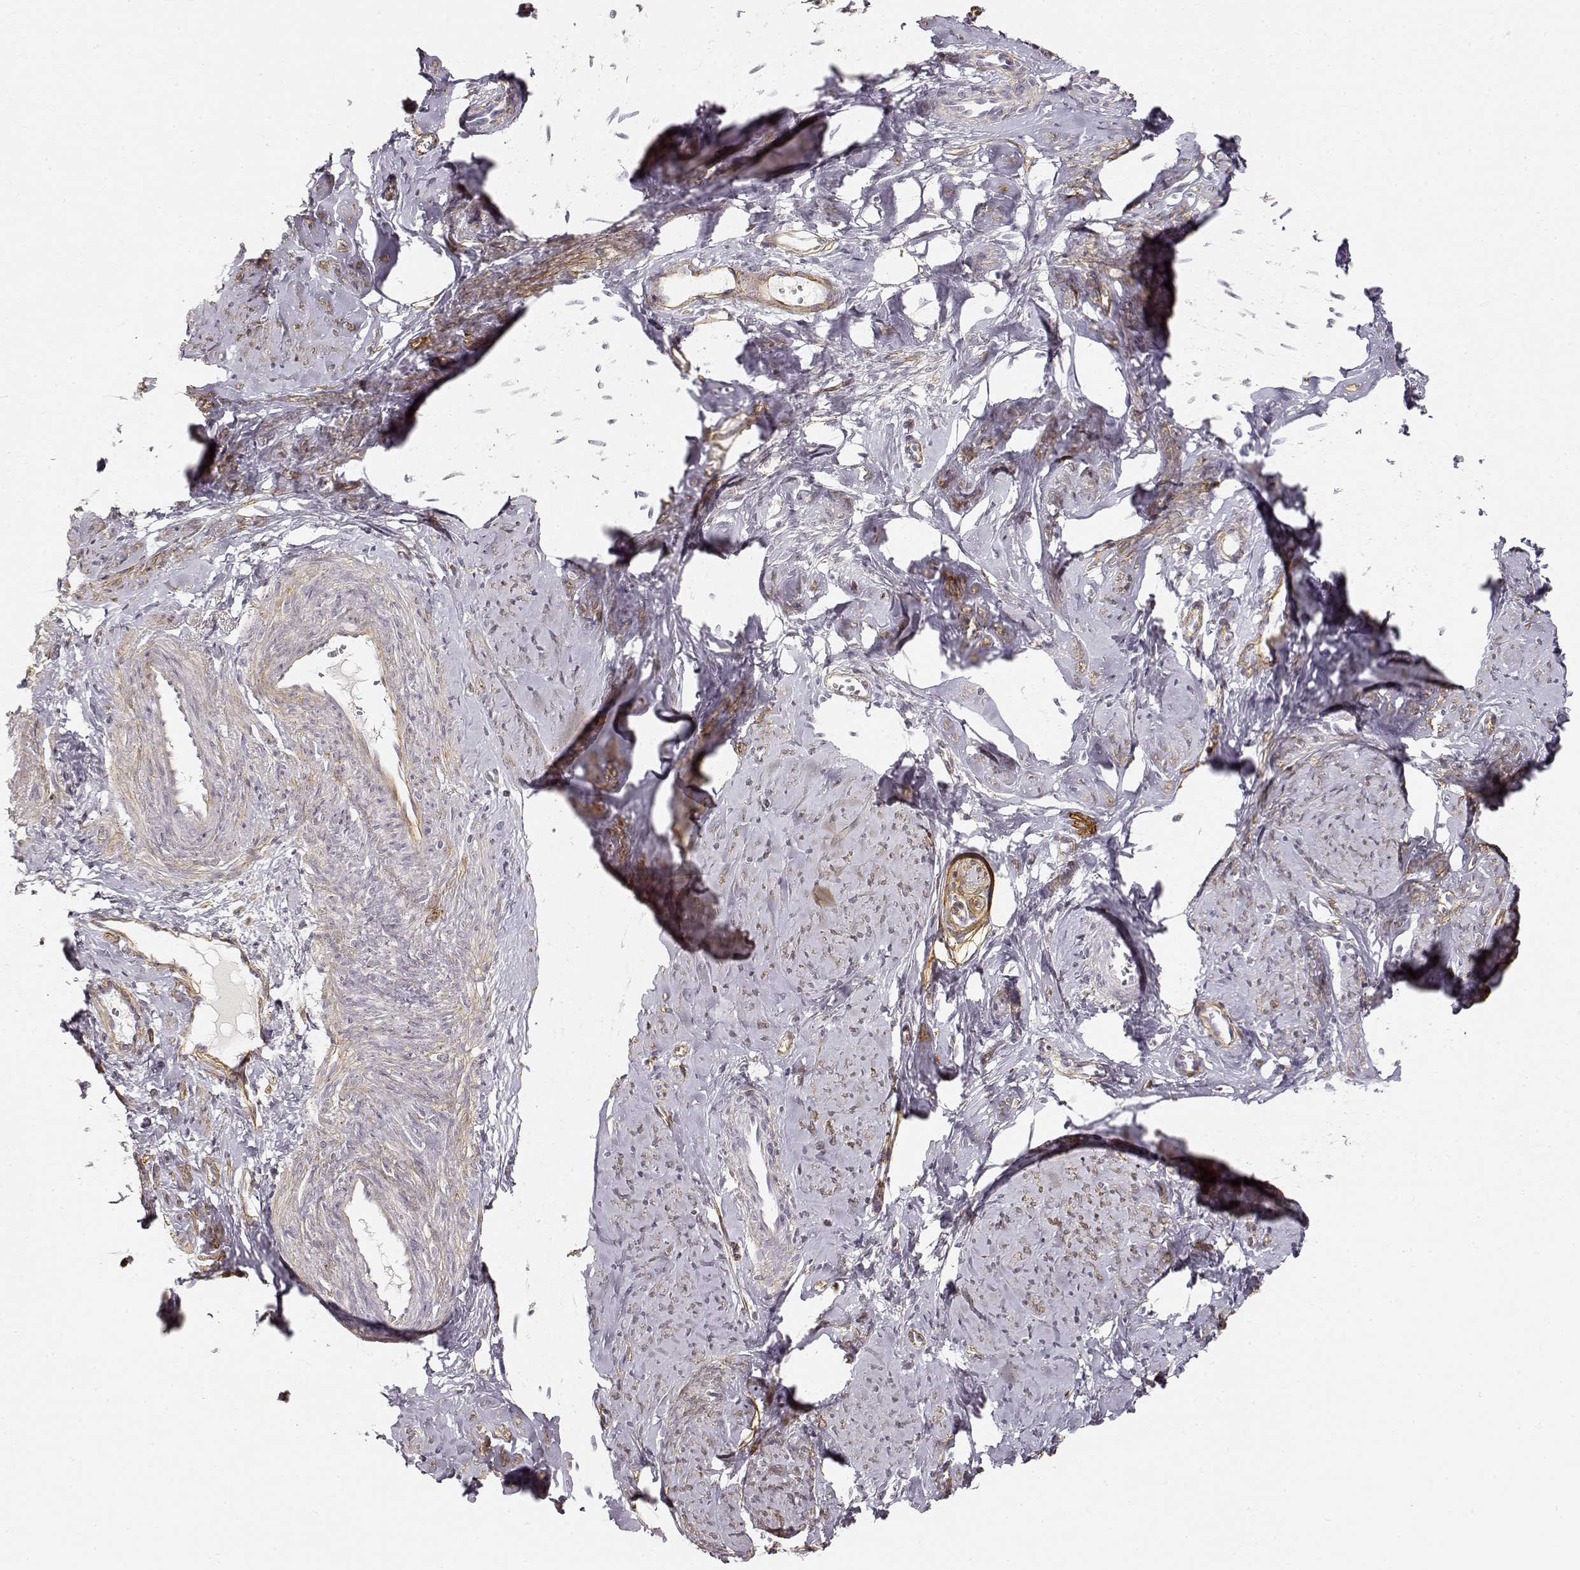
{"staining": {"intensity": "strong", "quantity": ">75%", "location": "cytoplasmic/membranous"}, "tissue": "smooth muscle", "cell_type": "Smooth muscle cells", "image_type": "normal", "snomed": [{"axis": "morphology", "description": "Normal tissue, NOS"}, {"axis": "topography", "description": "Smooth muscle"}], "caption": "Immunohistochemical staining of unremarkable human smooth muscle exhibits >75% levels of strong cytoplasmic/membranous protein staining in approximately >75% of smooth muscle cells.", "gene": "LAMA4", "patient": {"sex": "female", "age": 48}}